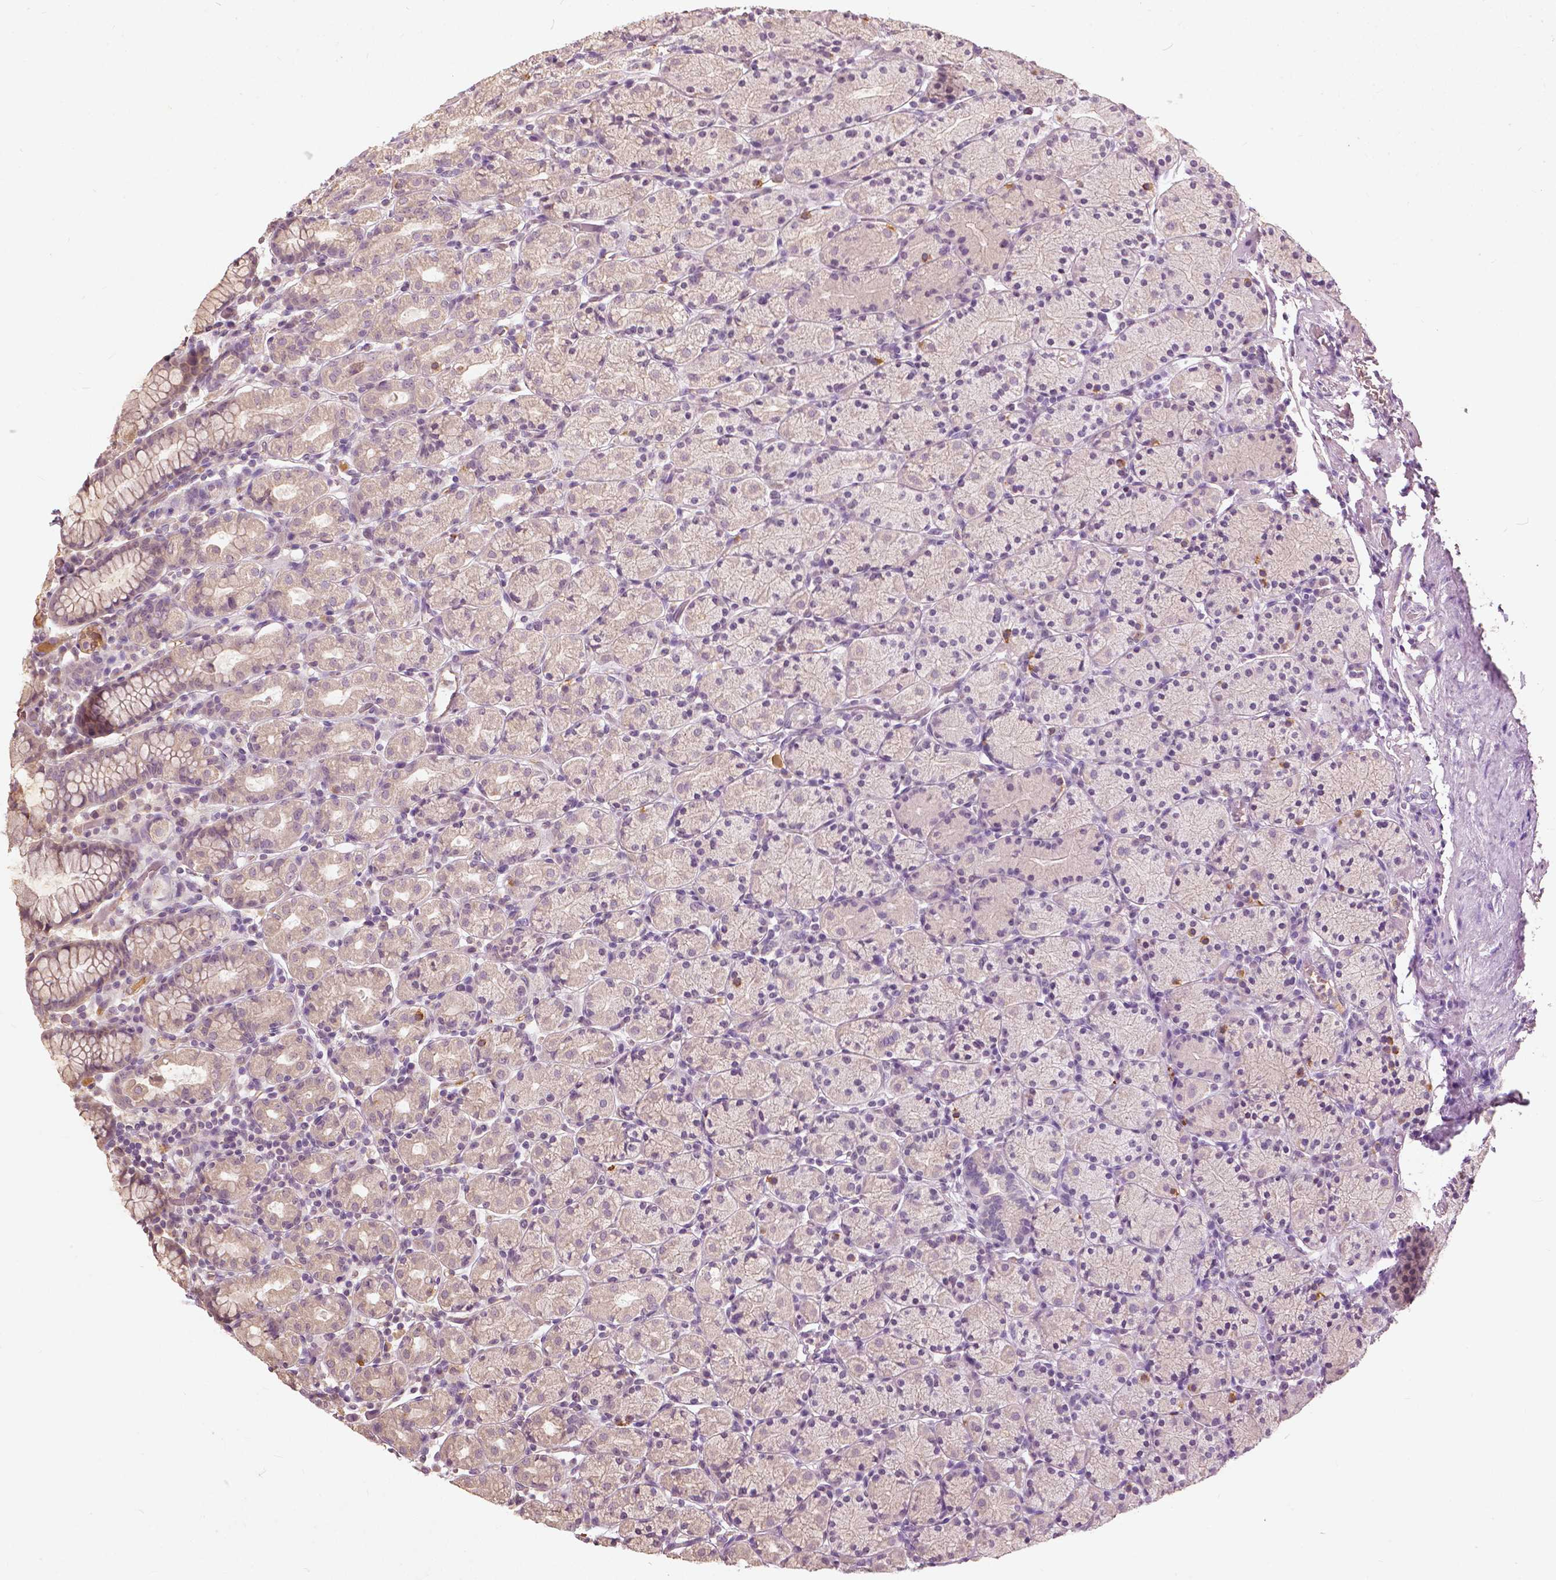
{"staining": {"intensity": "weak", "quantity": "<25%", "location": "cytoplasmic/membranous"}, "tissue": "stomach", "cell_type": "Glandular cells", "image_type": "normal", "snomed": [{"axis": "morphology", "description": "Normal tissue, NOS"}, {"axis": "topography", "description": "Stomach, upper"}, {"axis": "topography", "description": "Stomach"}], "caption": "High power microscopy histopathology image of an immunohistochemistry micrograph of unremarkable stomach, revealing no significant positivity in glandular cells. (DAB IHC, high magnification).", "gene": "ANGPTL4", "patient": {"sex": "male", "age": 62}}